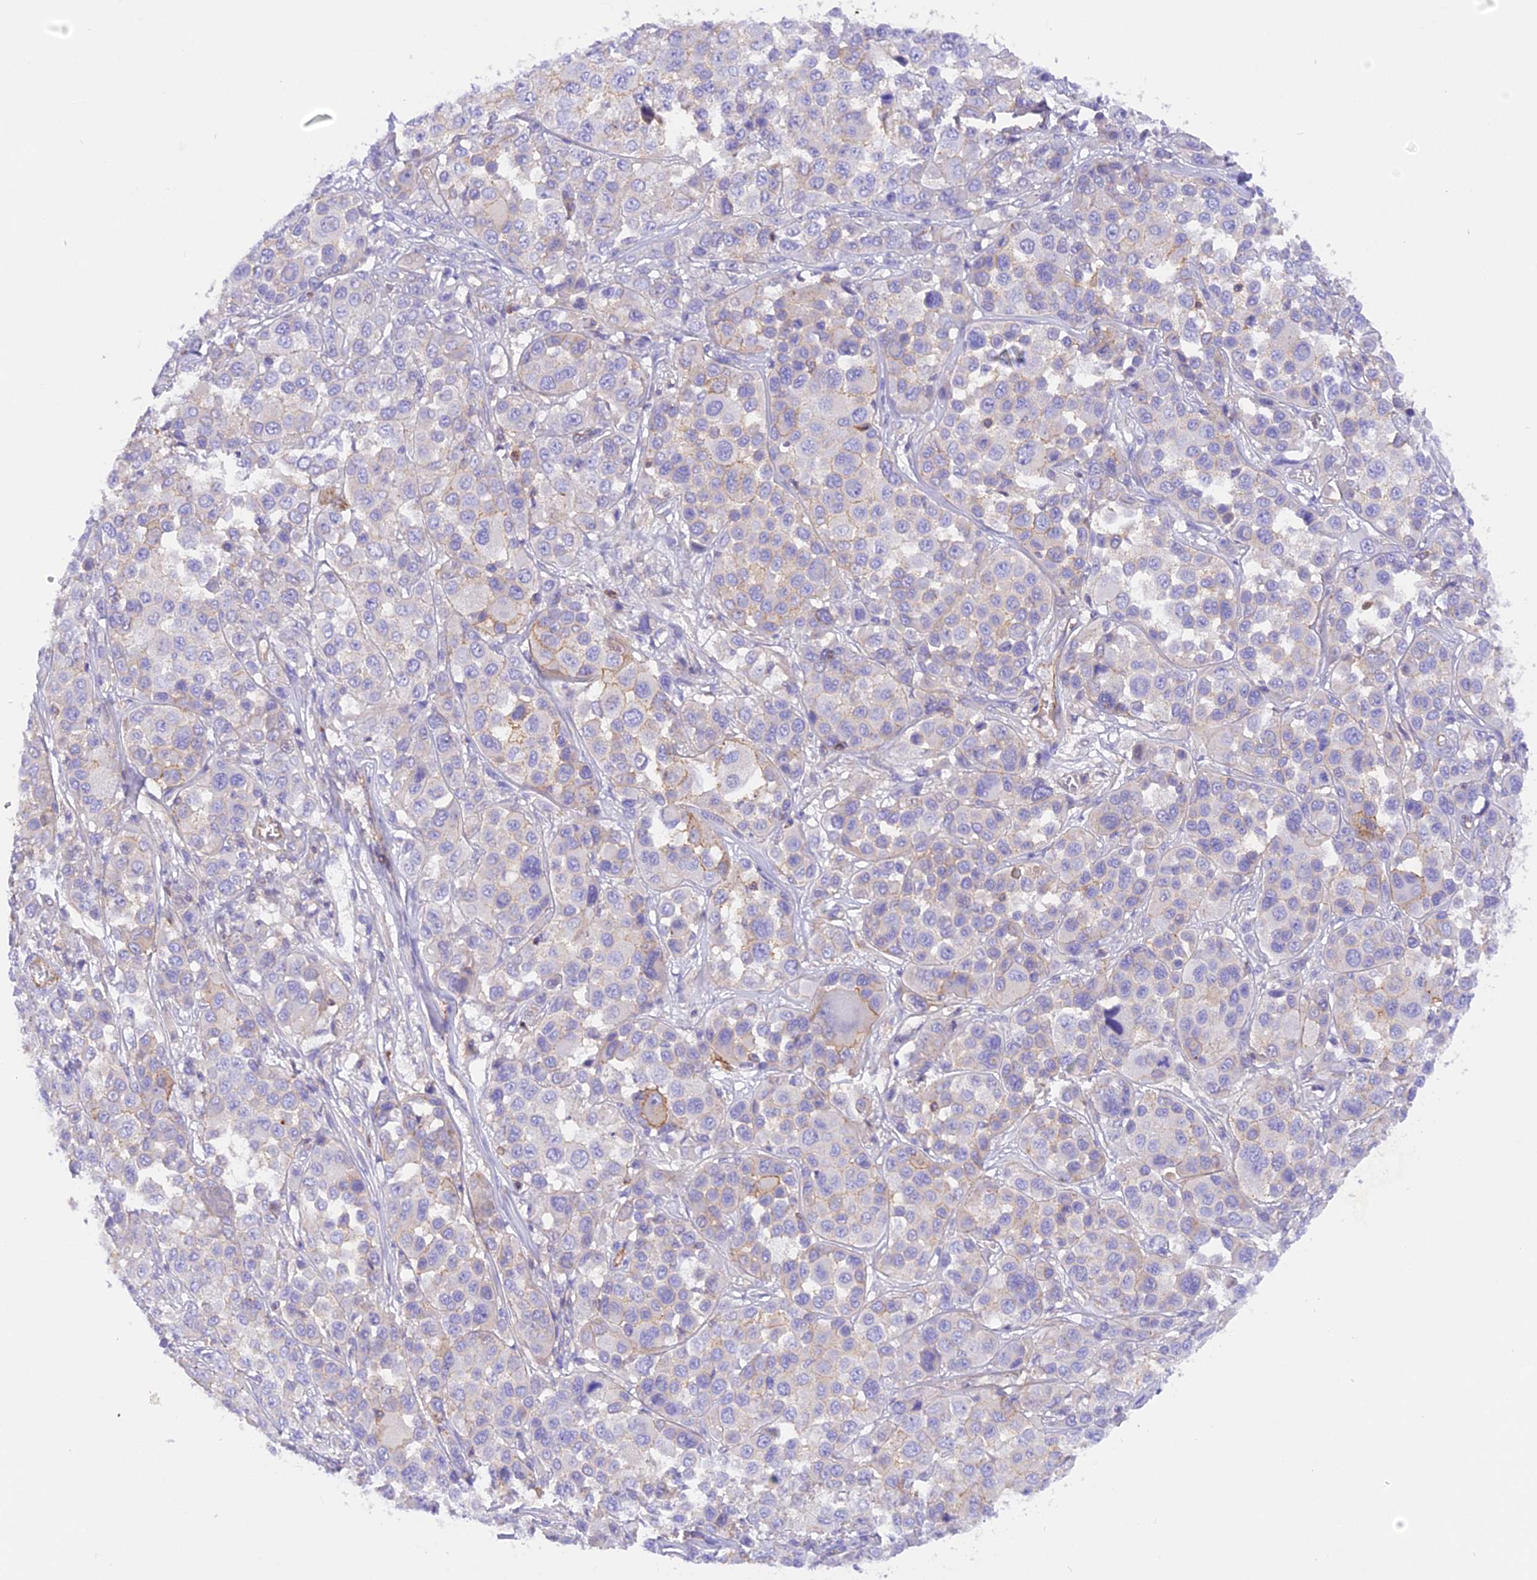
{"staining": {"intensity": "negative", "quantity": "none", "location": "none"}, "tissue": "melanoma", "cell_type": "Tumor cells", "image_type": "cancer", "snomed": [{"axis": "morphology", "description": "Malignant melanoma, NOS"}, {"axis": "topography", "description": "Skin of trunk"}], "caption": "Immunohistochemical staining of human melanoma shows no significant expression in tumor cells.", "gene": "FAM193A", "patient": {"sex": "male", "age": 71}}